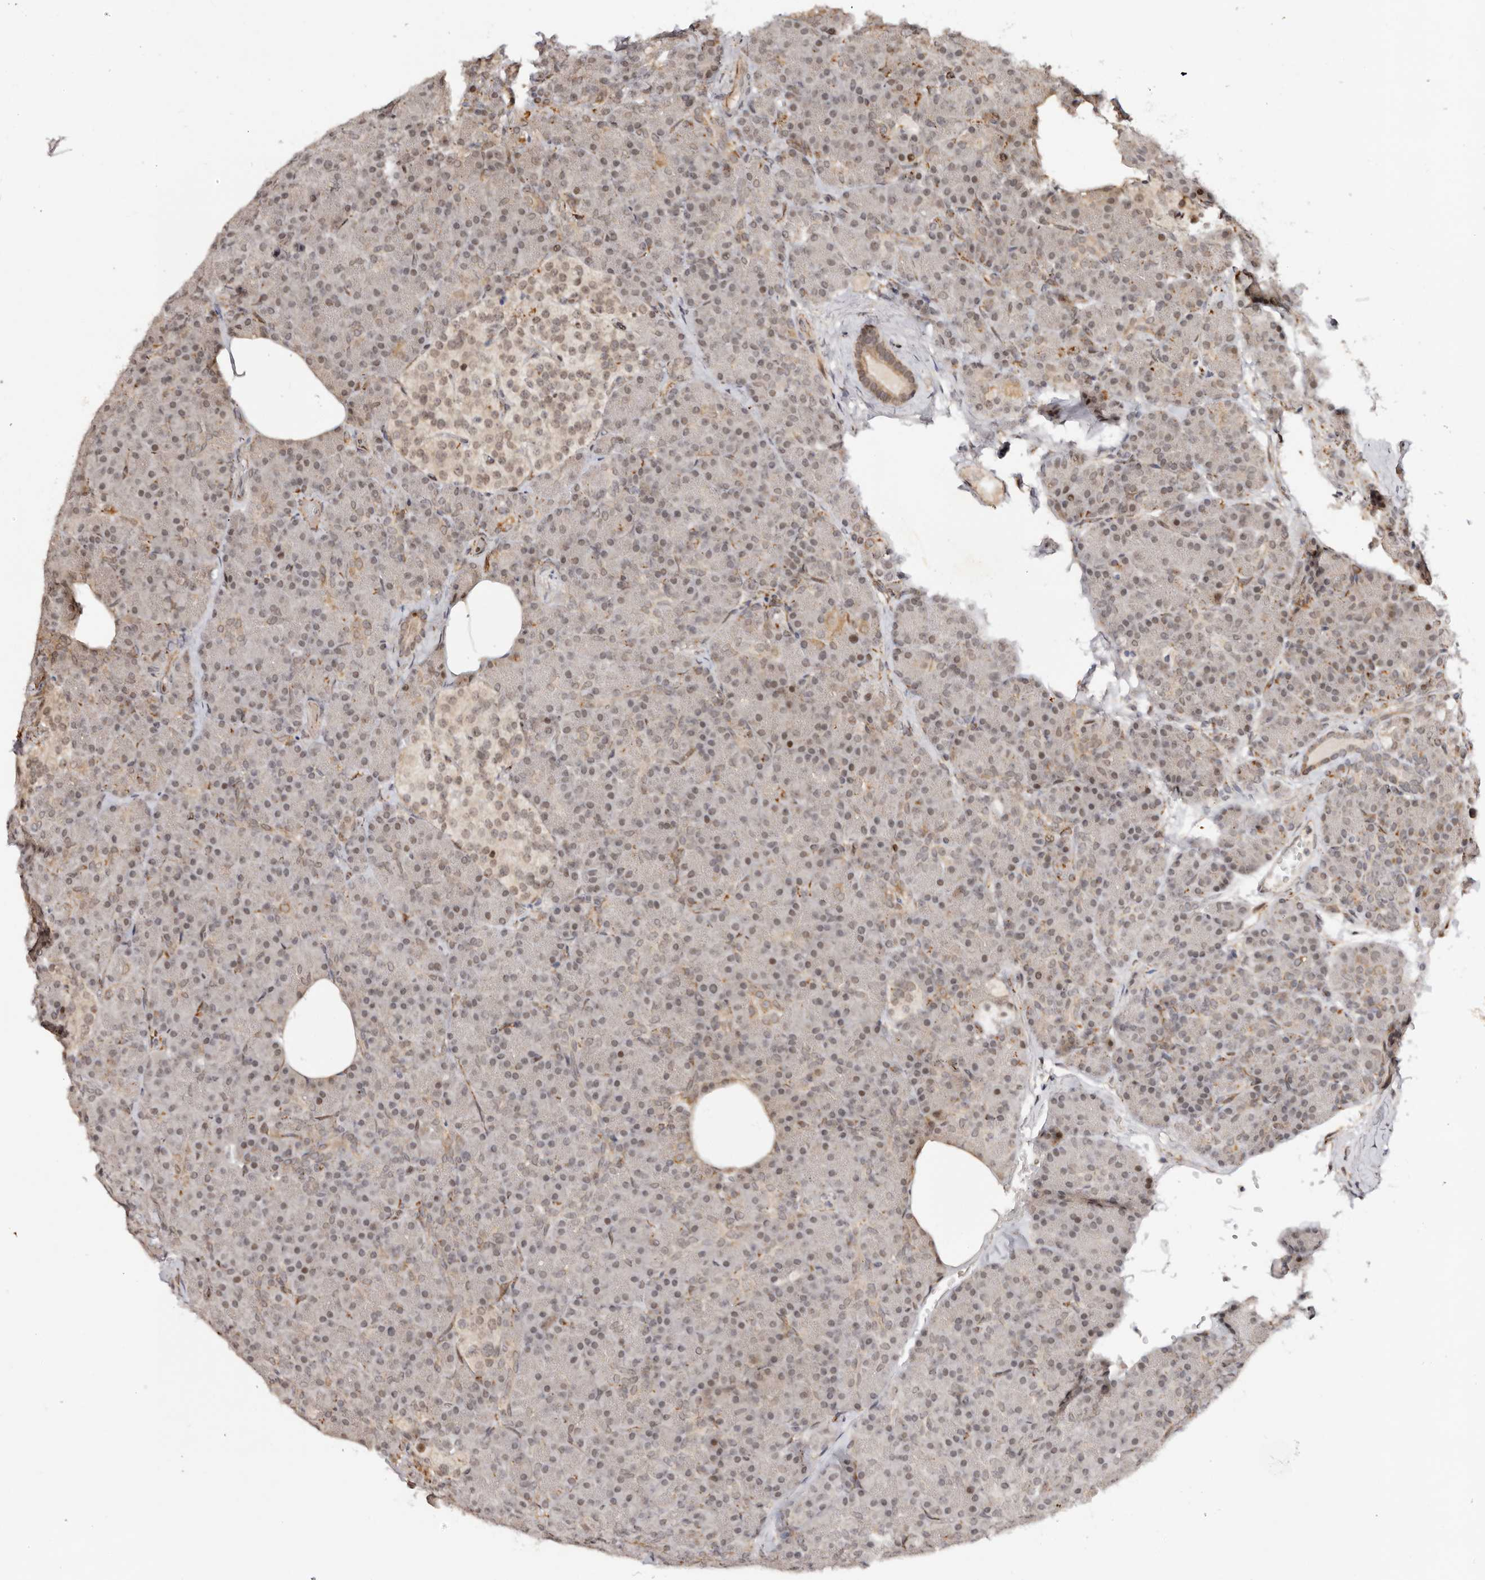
{"staining": {"intensity": "moderate", "quantity": "<25%", "location": "cytoplasmic/membranous,nuclear"}, "tissue": "pancreas", "cell_type": "Exocrine glandular cells", "image_type": "normal", "snomed": [{"axis": "morphology", "description": "Normal tissue, NOS"}, {"axis": "topography", "description": "Pancreas"}], "caption": "DAB (3,3'-diaminobenzidine) immunohistochemical staining of normal human pancreas reveals moderate cytoplasmic/membranous,nuclear protein staining in approximately <25% of exocrine glandular cells.", "gene": "BCL2L15", "patient": {"sex": "female", "age": 43}}